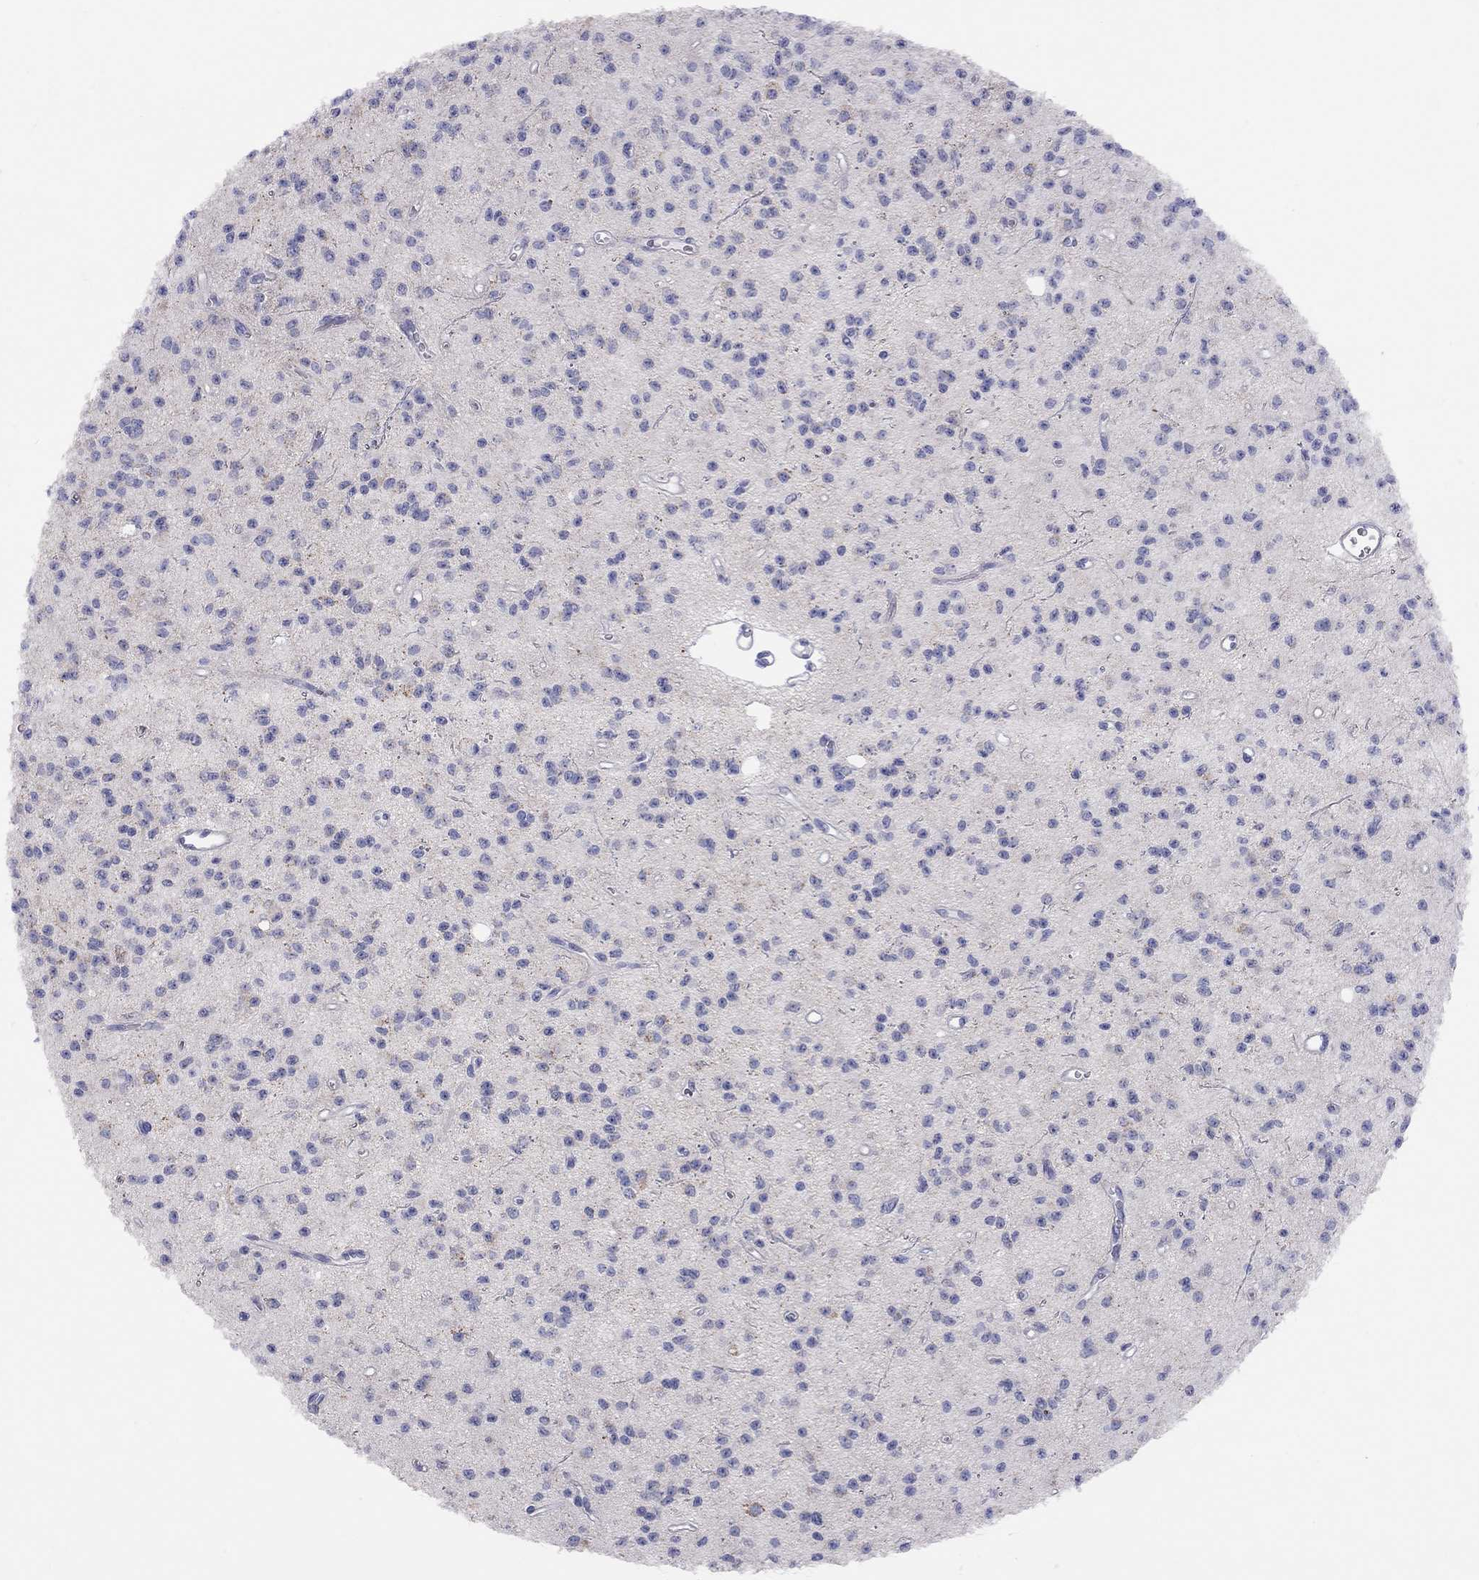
{"staining": {"intensity": "negative", "quantity": "none", "location": "none"}, "tissue": "glioma", "cell_type": "Tumor cells", "image_type": "cancer", "snomed": [{"axis": "morphology", "description": "Glioma, malignant, Low grade"}, {"axis": "topography", "description": "Brain"}], "caption": "There is no significant expression in tumor cells of malignant low-grade glioma.", "gene": "ADCYAP1", "patient": {"sex": "female", "age": 45}}